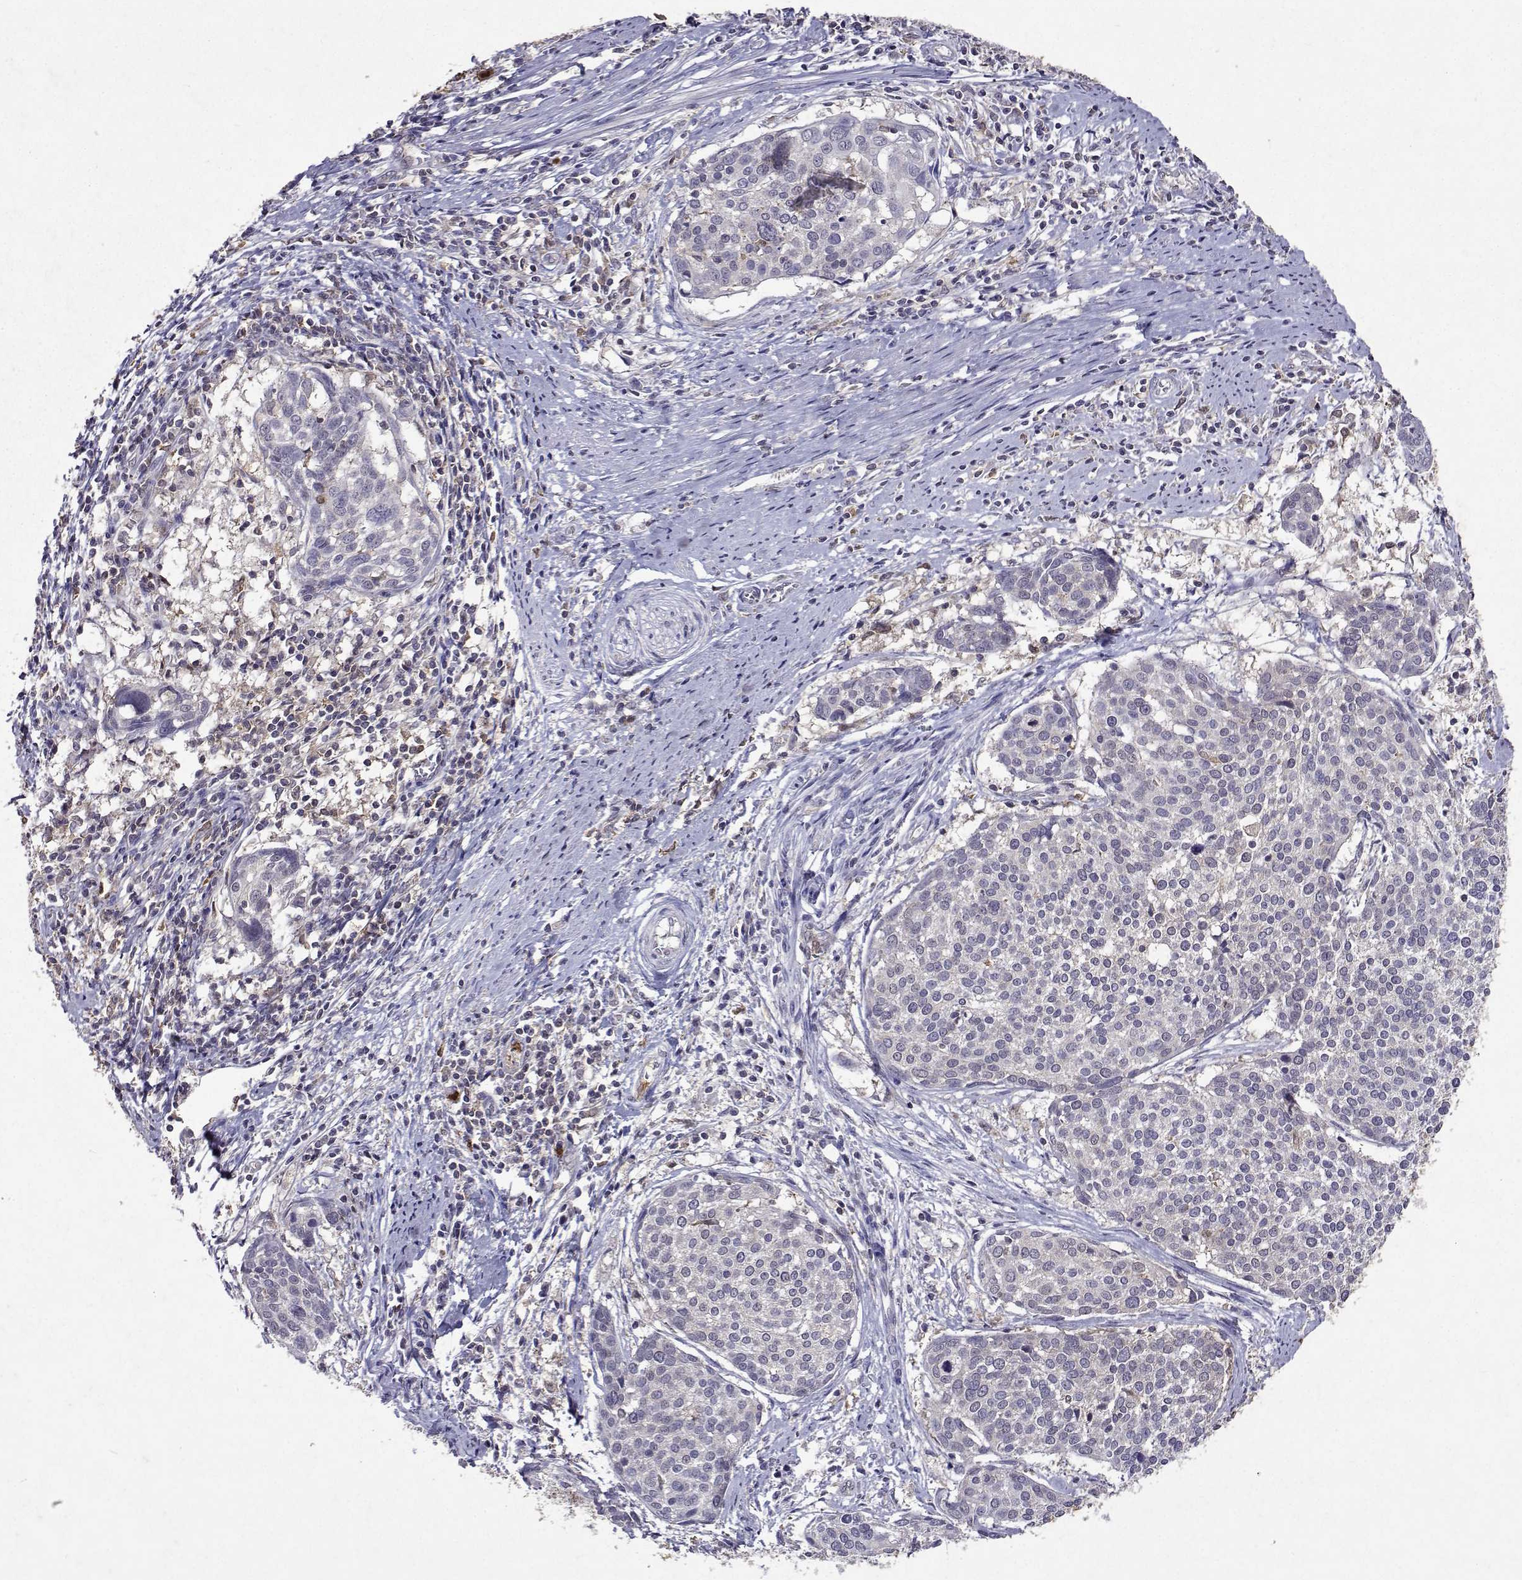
{"staining": {"intensity": "negative", "quantity": "none", "location": "none"}, "tissue": "cervical cancer", "cell_type": "Tumor cells", "image_type": "cancer", "snomed": [{"axis": "morphology", "description": "Squamous cell carcinoma, NOS"}, {"axis": "topography", "description": "Cervix"}], "caption": "A histopathology image of cervical cancer stained for a protein reveals no brown staining in tumor cells. Nuclei are stained in blue.", "gene": "APAF1", "patient": {"sex": "female", "age": 39}}